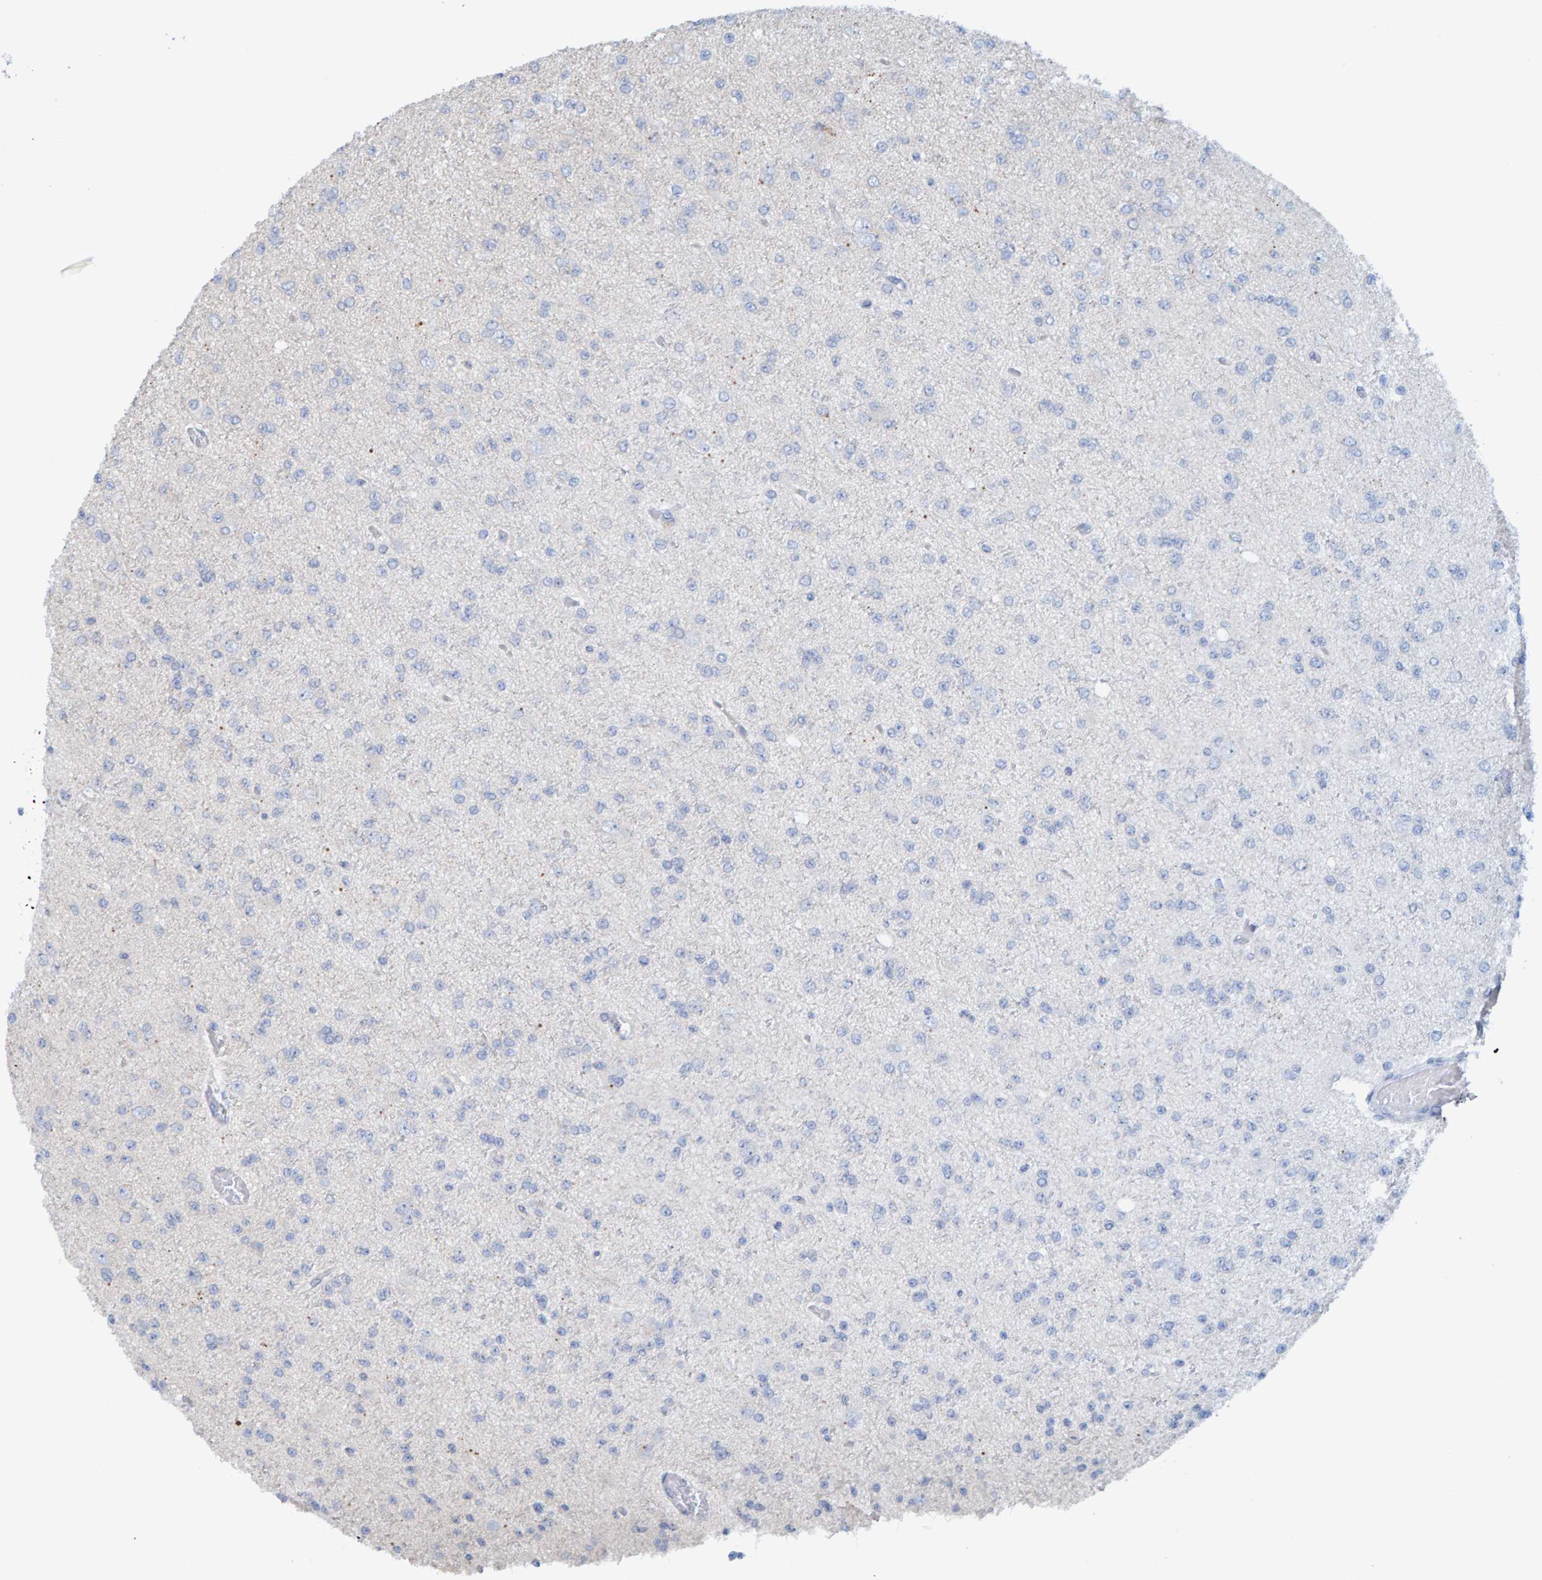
{"staining": {"intensity": "negative", "quantity": "none", "location": "none"}, "tissue": "glioma", "cell_type": "Tumor cells", "image_type": "cancer", "snomed": [{"axis": "morphology", "description": "Glioma, malignant, Low grade"}, {"axis": "topography", "description": "Brain"}], "caption": "This is a micrograph of immunohistochemistry (IHC) staining of malignant low-grade glioma, which shows no staining in tumor cells.", "gene": "TATDN1", "patient": {"sex": "female", "age": 22}}